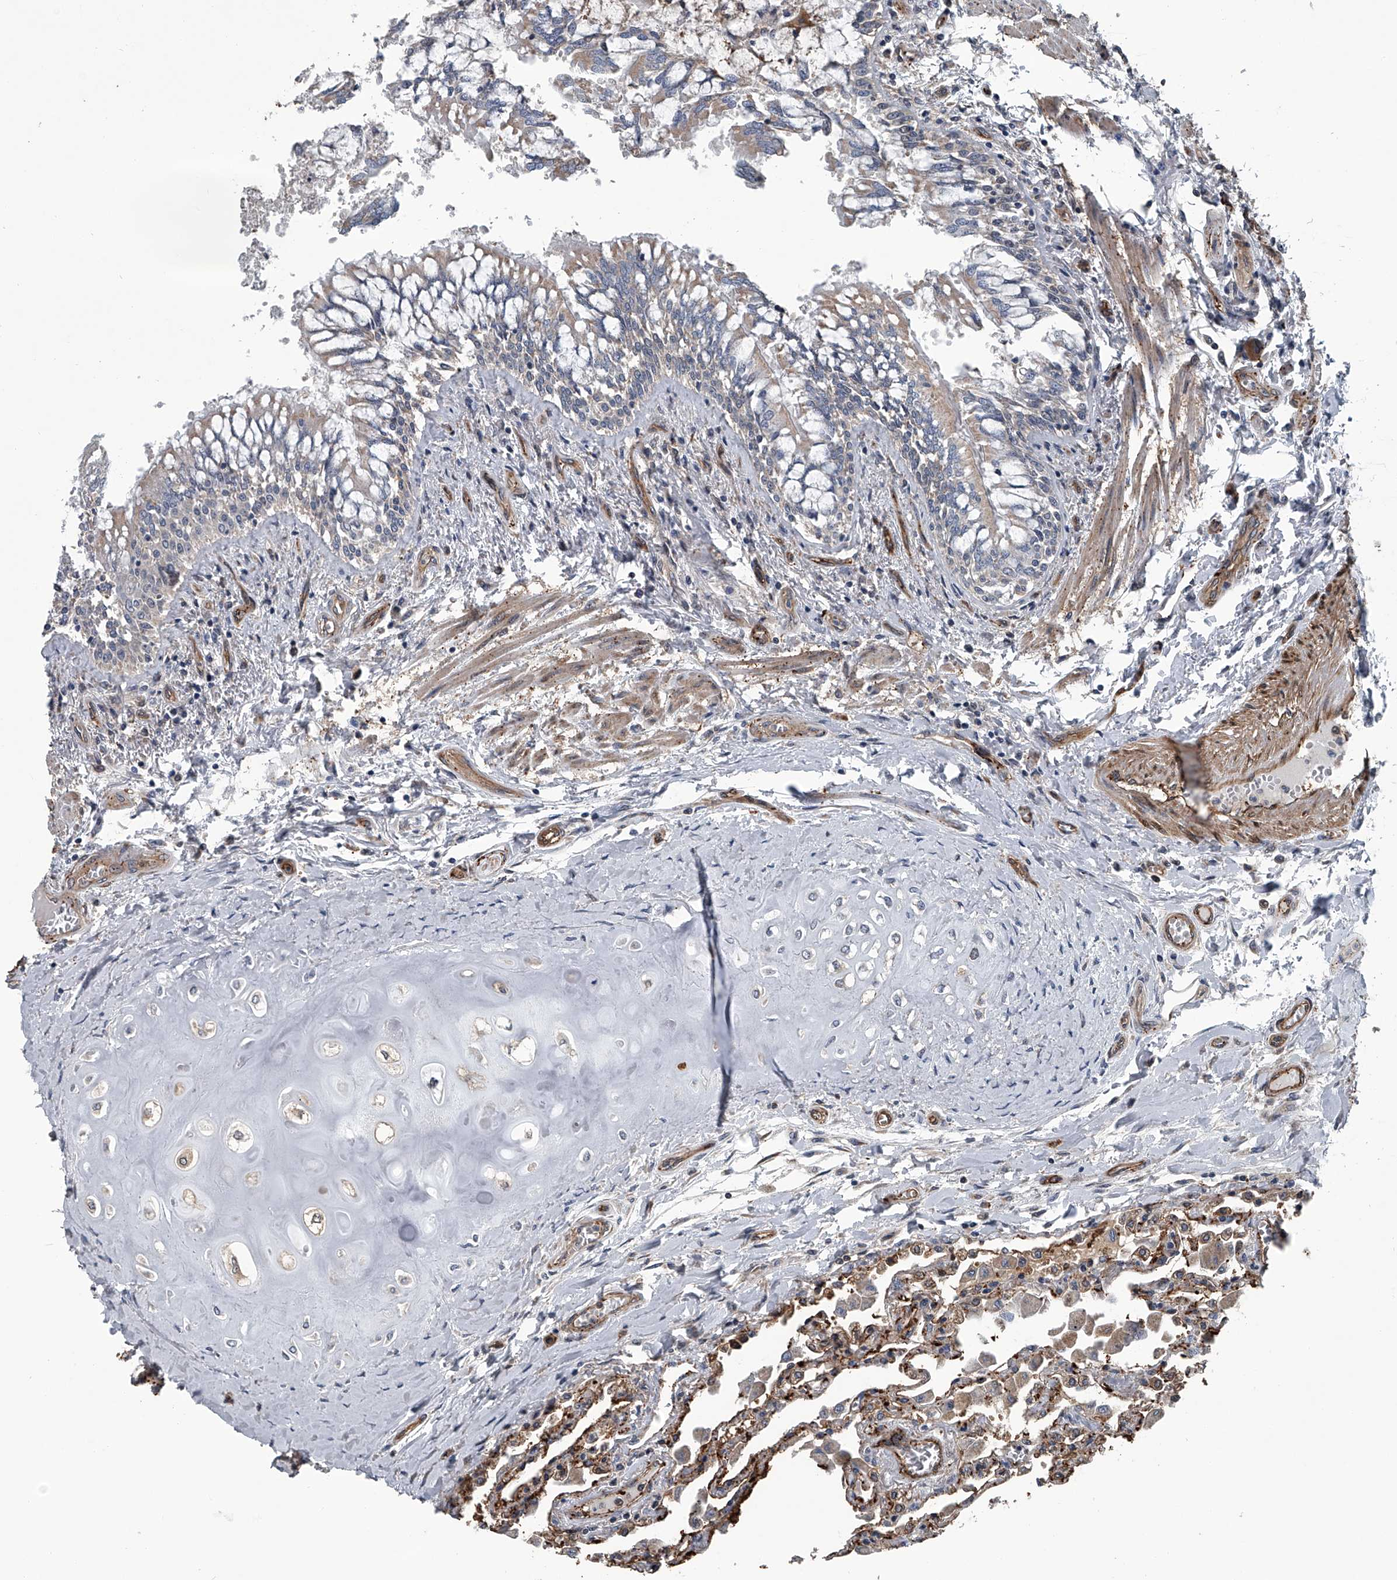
{"staining": {"intensity": "strong", "quantity": "25%-75%", "location": "cytoplasmic/membranous"}, "tissue": "lung", "cell_type": "Alveolar cells", "image_type": "normal", "snomed": [{"axis": "morphology", "description": "Normal tissue, NOS"}, {"axis": "topography", "description": "Bronchus"}, {"axis": "topography", "description": "Lung"}], "caption": "Benign lung was stained to show a protein in brown. There is high levels of strong cytoplasmic/membranous positivity in approximately 25%-75% of alveolar cells. The staining was performed using DAB to visualize the protein expression in brown, while the nuclei were stained in blue with hematoxylin (Magnification: 20x).", "gene": "LDLRAD2", "patient": {"sex": "female", "age": 49}}